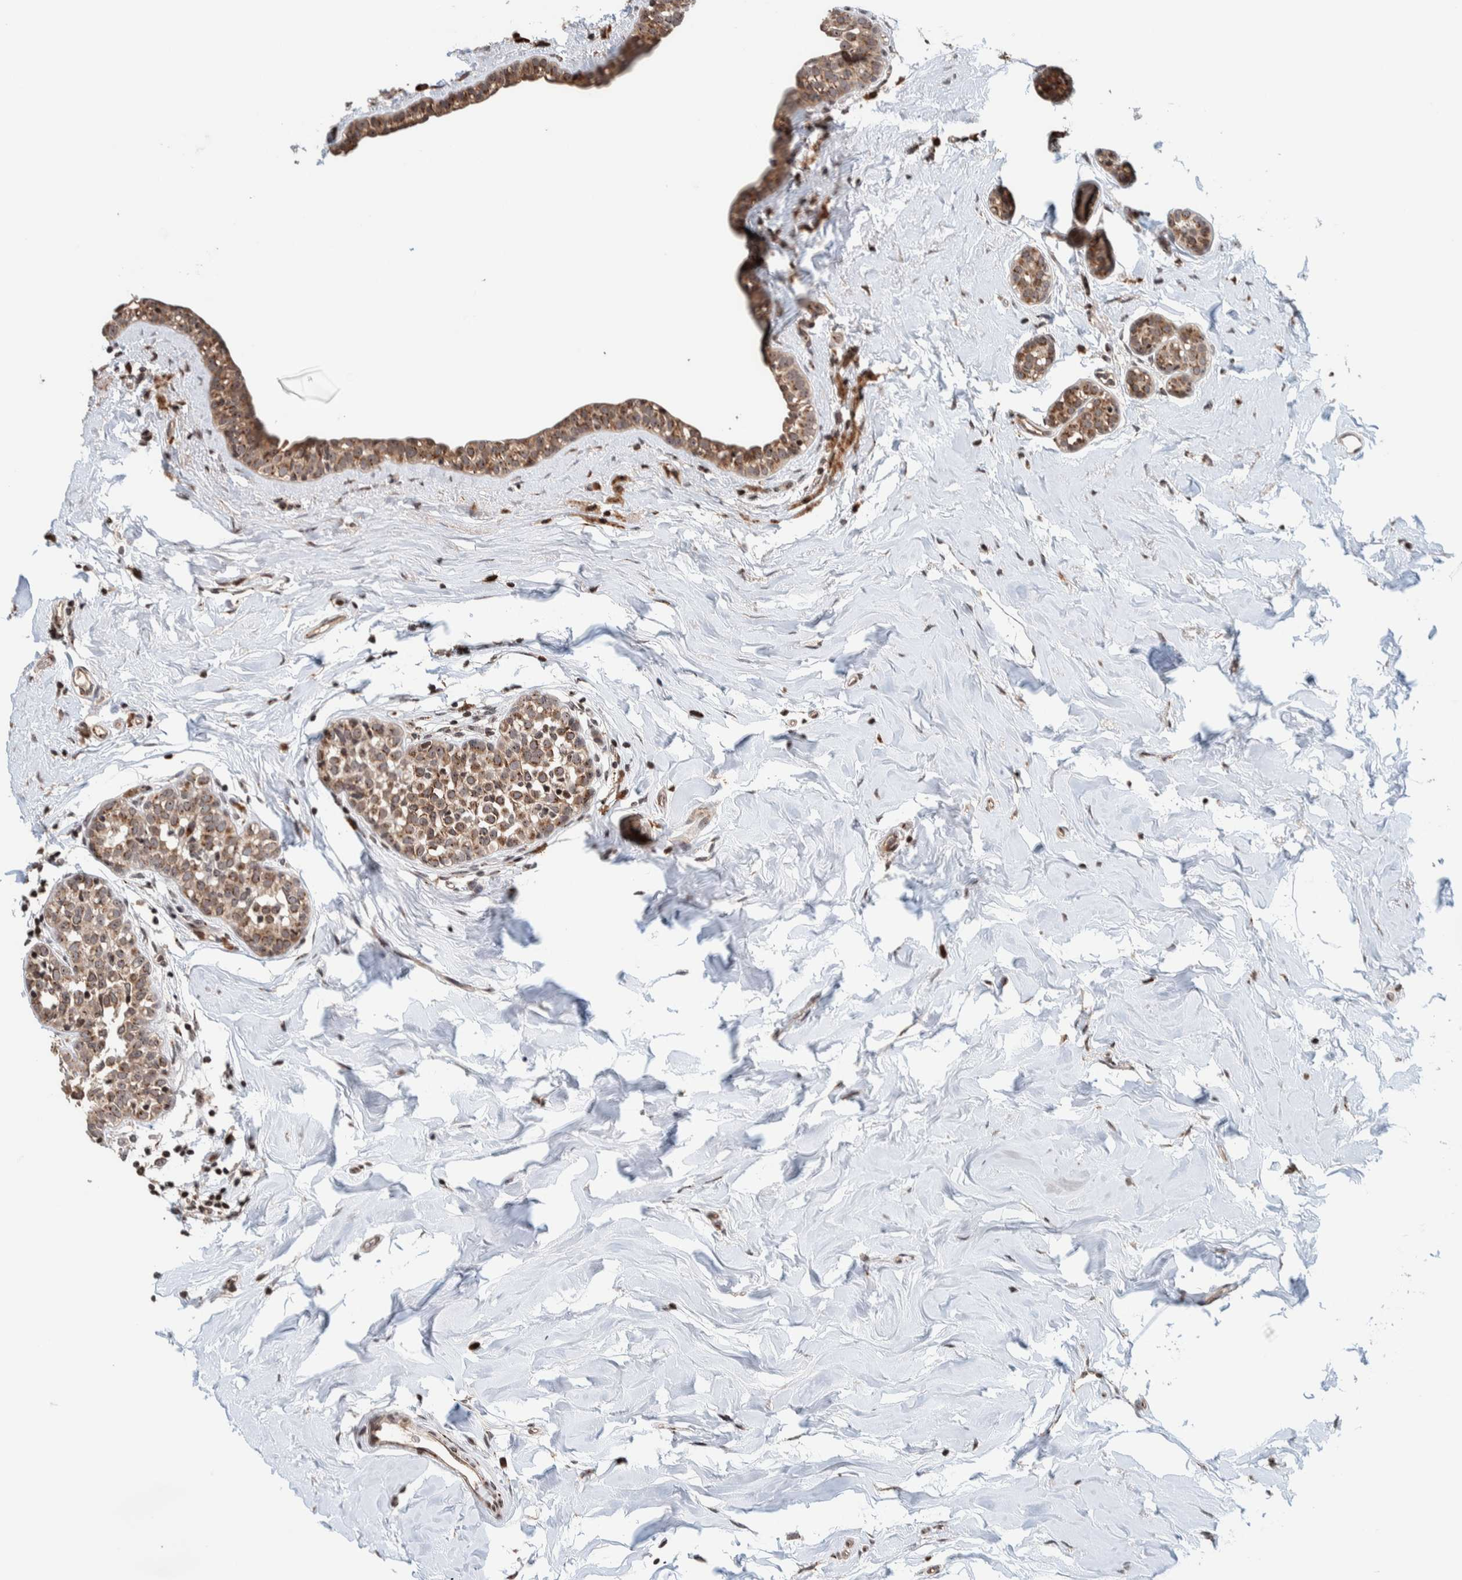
{"staining": {"intensity": "weak", "quantity": ">75%", "location": "cytoplasmic/membranous,nuclear"}, "tissue": "breast cancer", "cell_type": "Tumor cells", "image_type": "cancer", "snomed": [{"axis": "morphology", "description": "Duct carcinoma"}, {"axis": "topography", "description": "Breast"}], "caption": "An immunohistochemistry photomicrograph of tumor tissue is shown. Protein staining in brown highlights weak cytoplasmic/membranous and nuclear positivity in breast cancer (infiltrating ductal carcinoma) within tumor cells.", "gene": "CCDC182", "patient": {"sex": "female", "age": 55}}